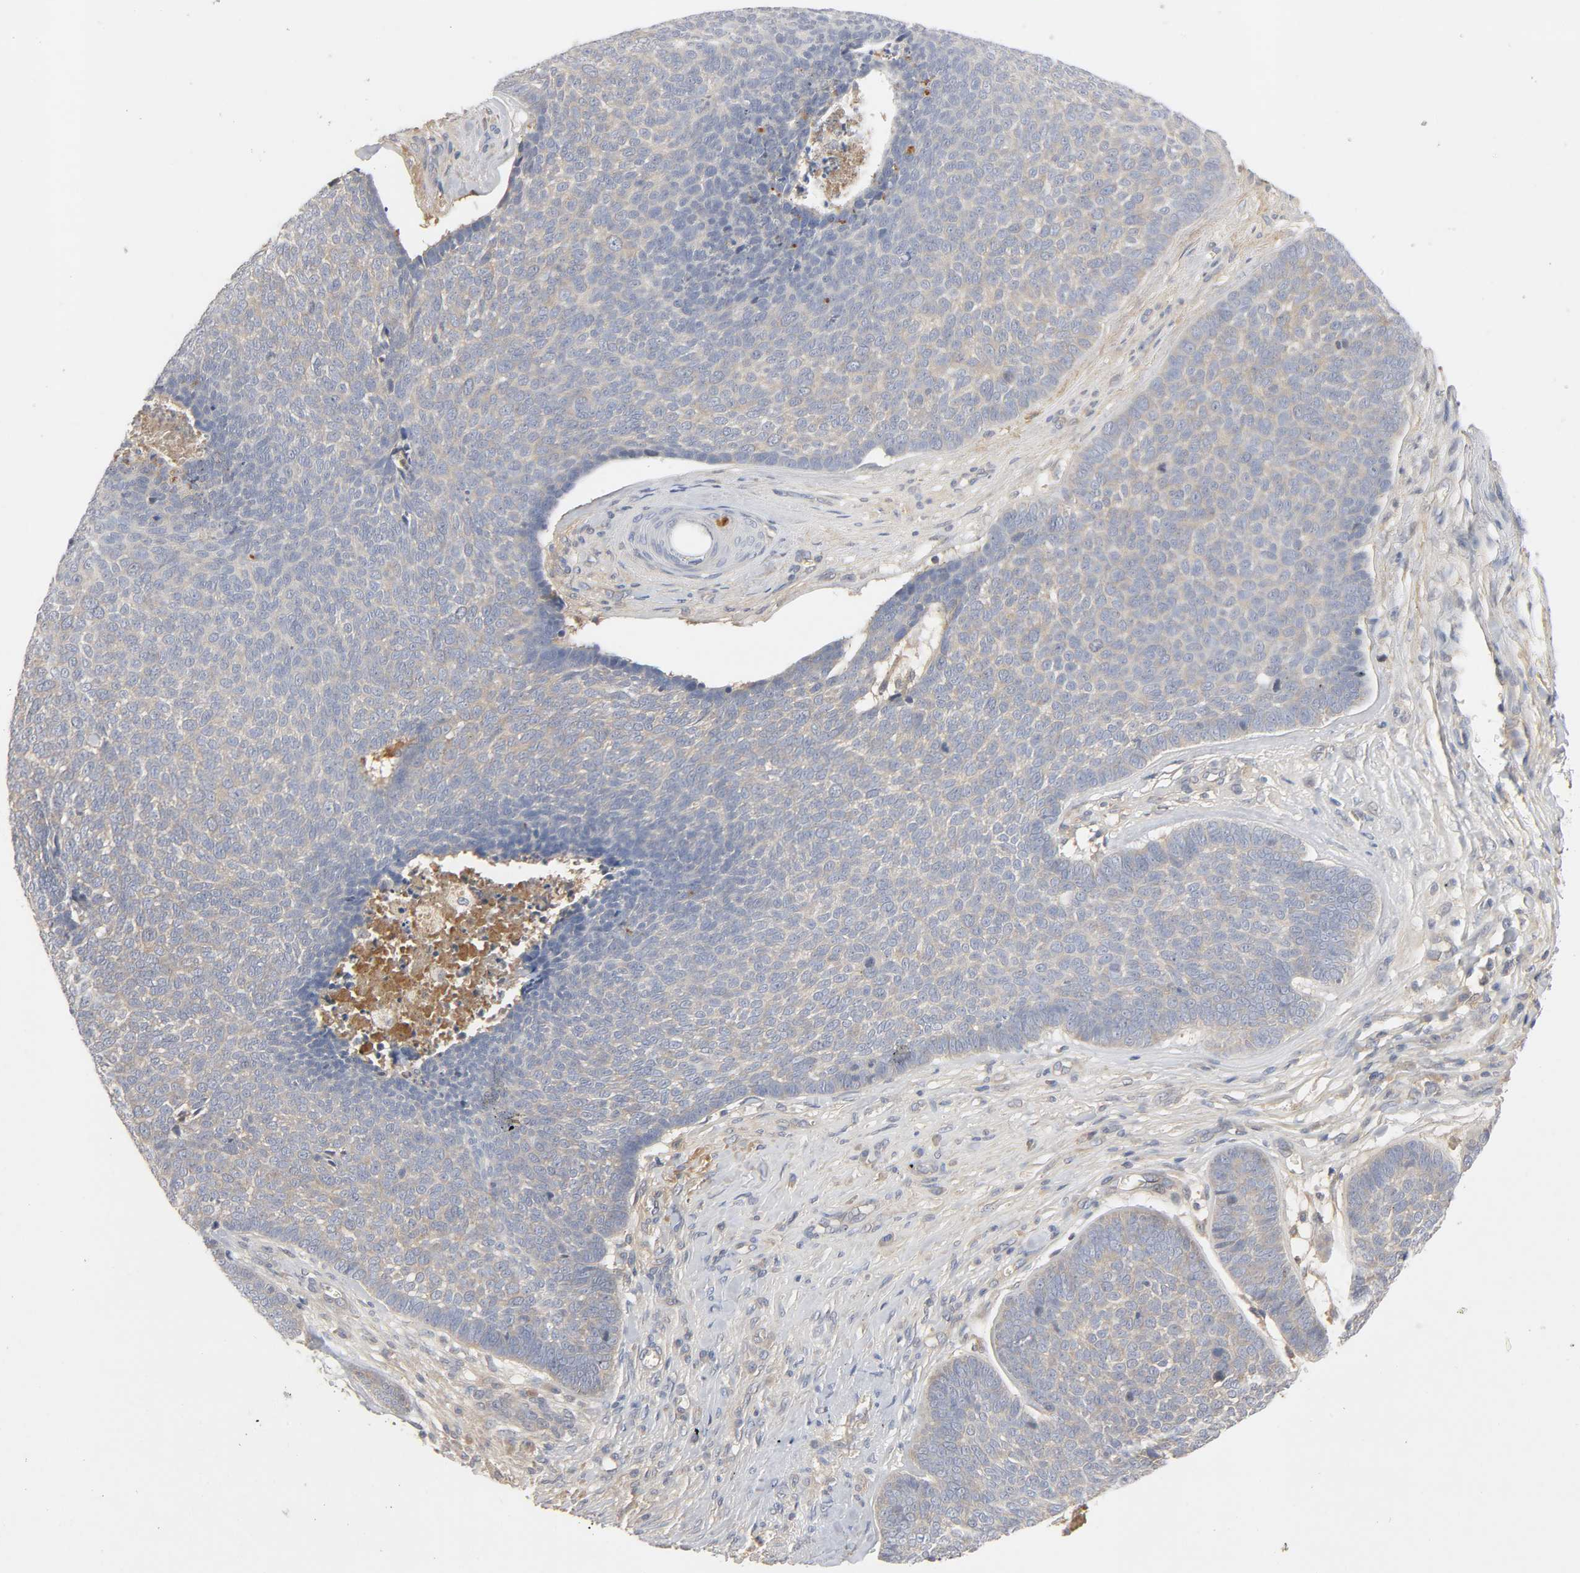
{"staining": {"intensity": "moderate", "quantity": ">75%", "location": "cytoplasmic/membranous"}, "tissue": "skin cancer", "cell_type": "Tumor cells", "image_type": "cancer", "snomed": [{"axis": "morphology", "description": "Basal cell carcinoma"}, {"axis": "topography", "description": "Skin"}], "caption": "High-power microscopy captured an immunohistochemistry (IHC) micrograph of skin cancer (basal cell carcinoma), revealing moderate cytoplasmic/membranous expression in approximately >75% of tumor cells. (DAB (3,3'-diaminobenzidine) IHC with brightfield microscopy, high magnification).", "gene": "CPB2", "patient": {"sex": "male", "age": 84}}